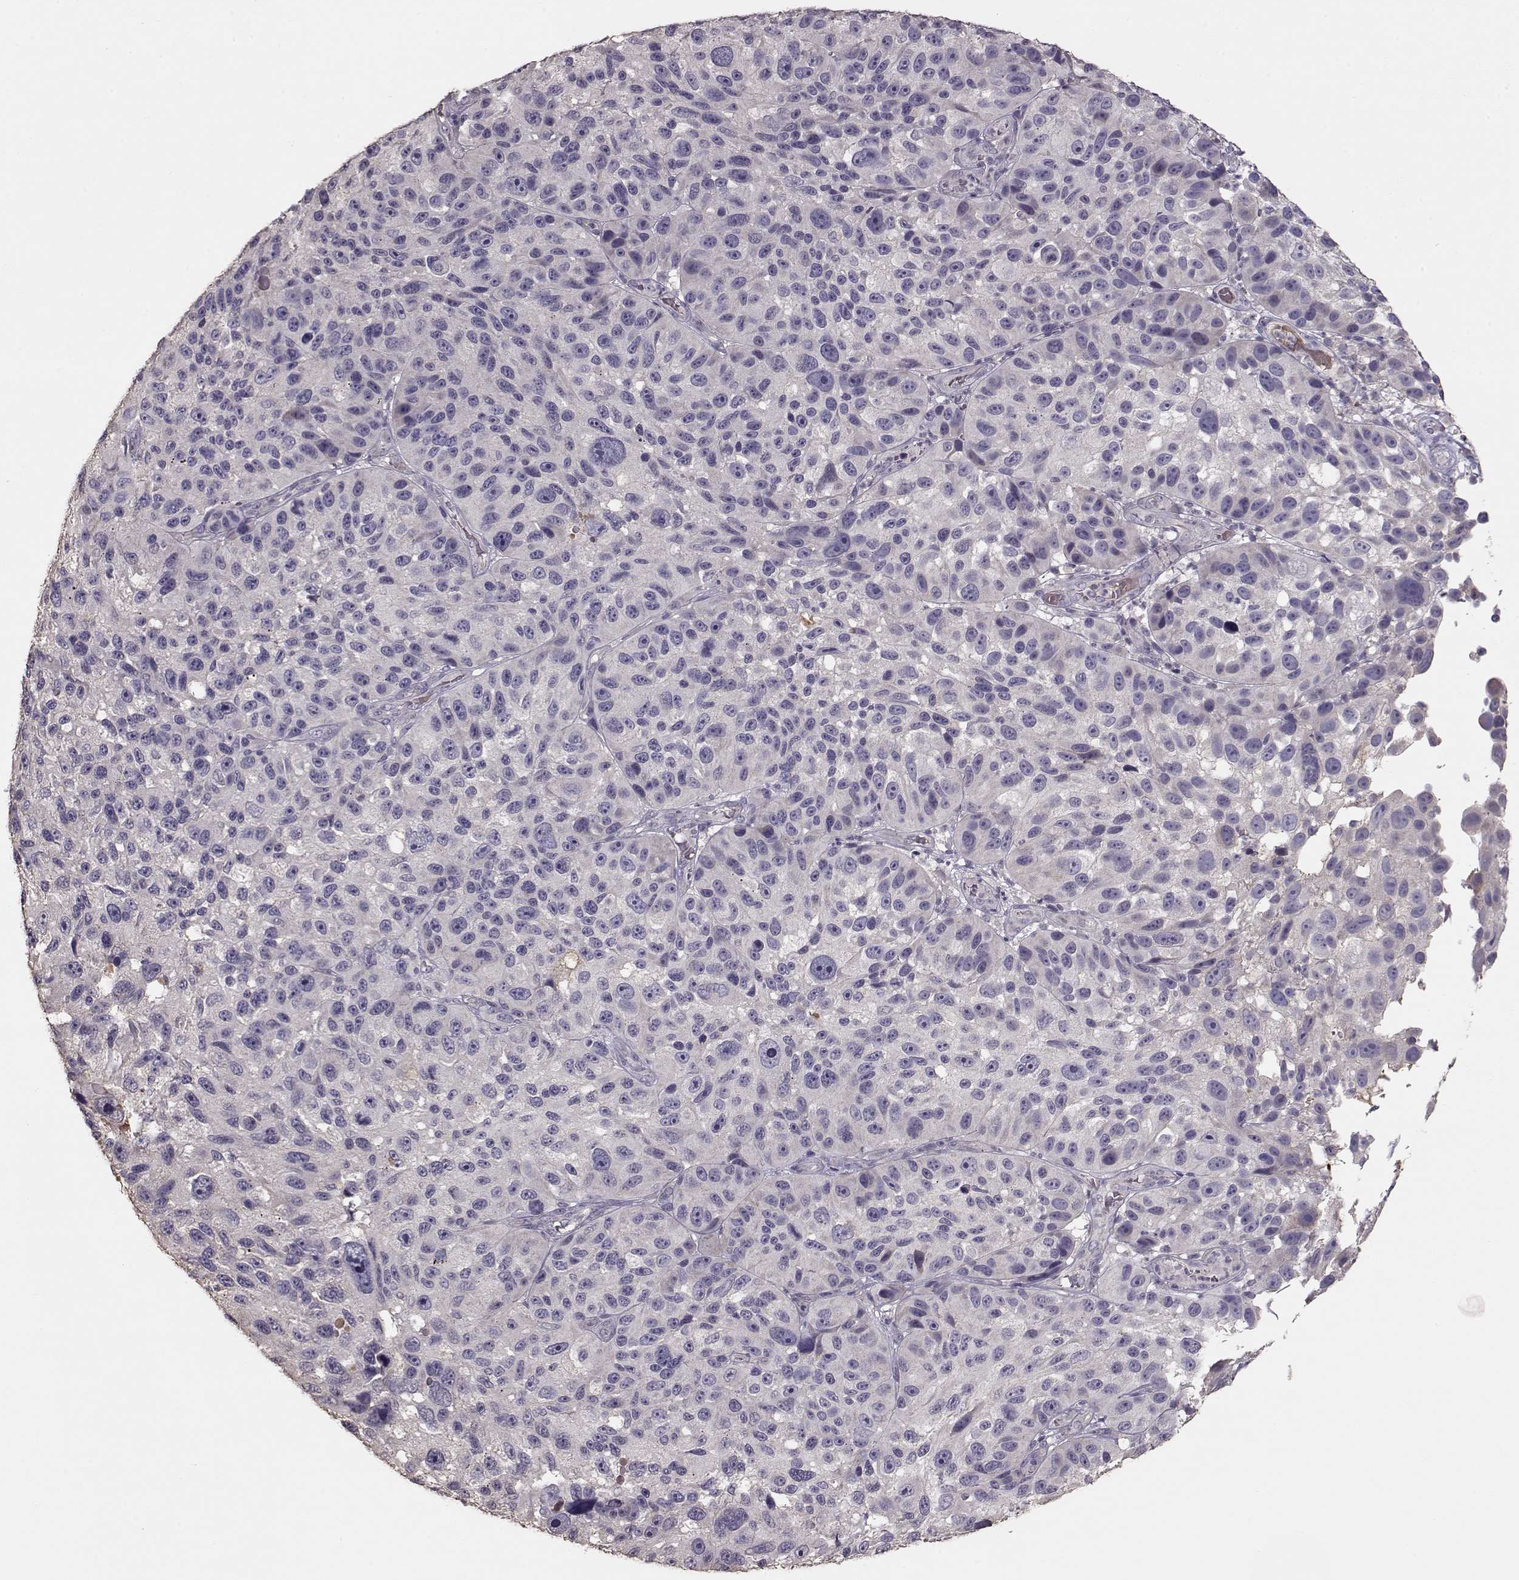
{"staining": {"intensity": "negative", "quantity": "none", "location": "none"}, "tissue": "melanoma", "cell_type": "Tumor cells", "image_type": "cancer", "snomed": [{"axis": "morphology", "description": "Malignant melanoma, NOS"}, {"axis": "topography", "description": "Skin"}], "caption": "Immunohistochemistry photomicrograph of neoplastic tissue: human malignant melanoma stained with DAB (3,3'-diaminobenzidine) reveals no significant protein staining in tumor cells. (Brightfield microscopy of DAB (3,3'-diaminobenzidine) IHC at high magnification).", "gene": "PMCH", "patient": {"sex": "male", "age": 53}}